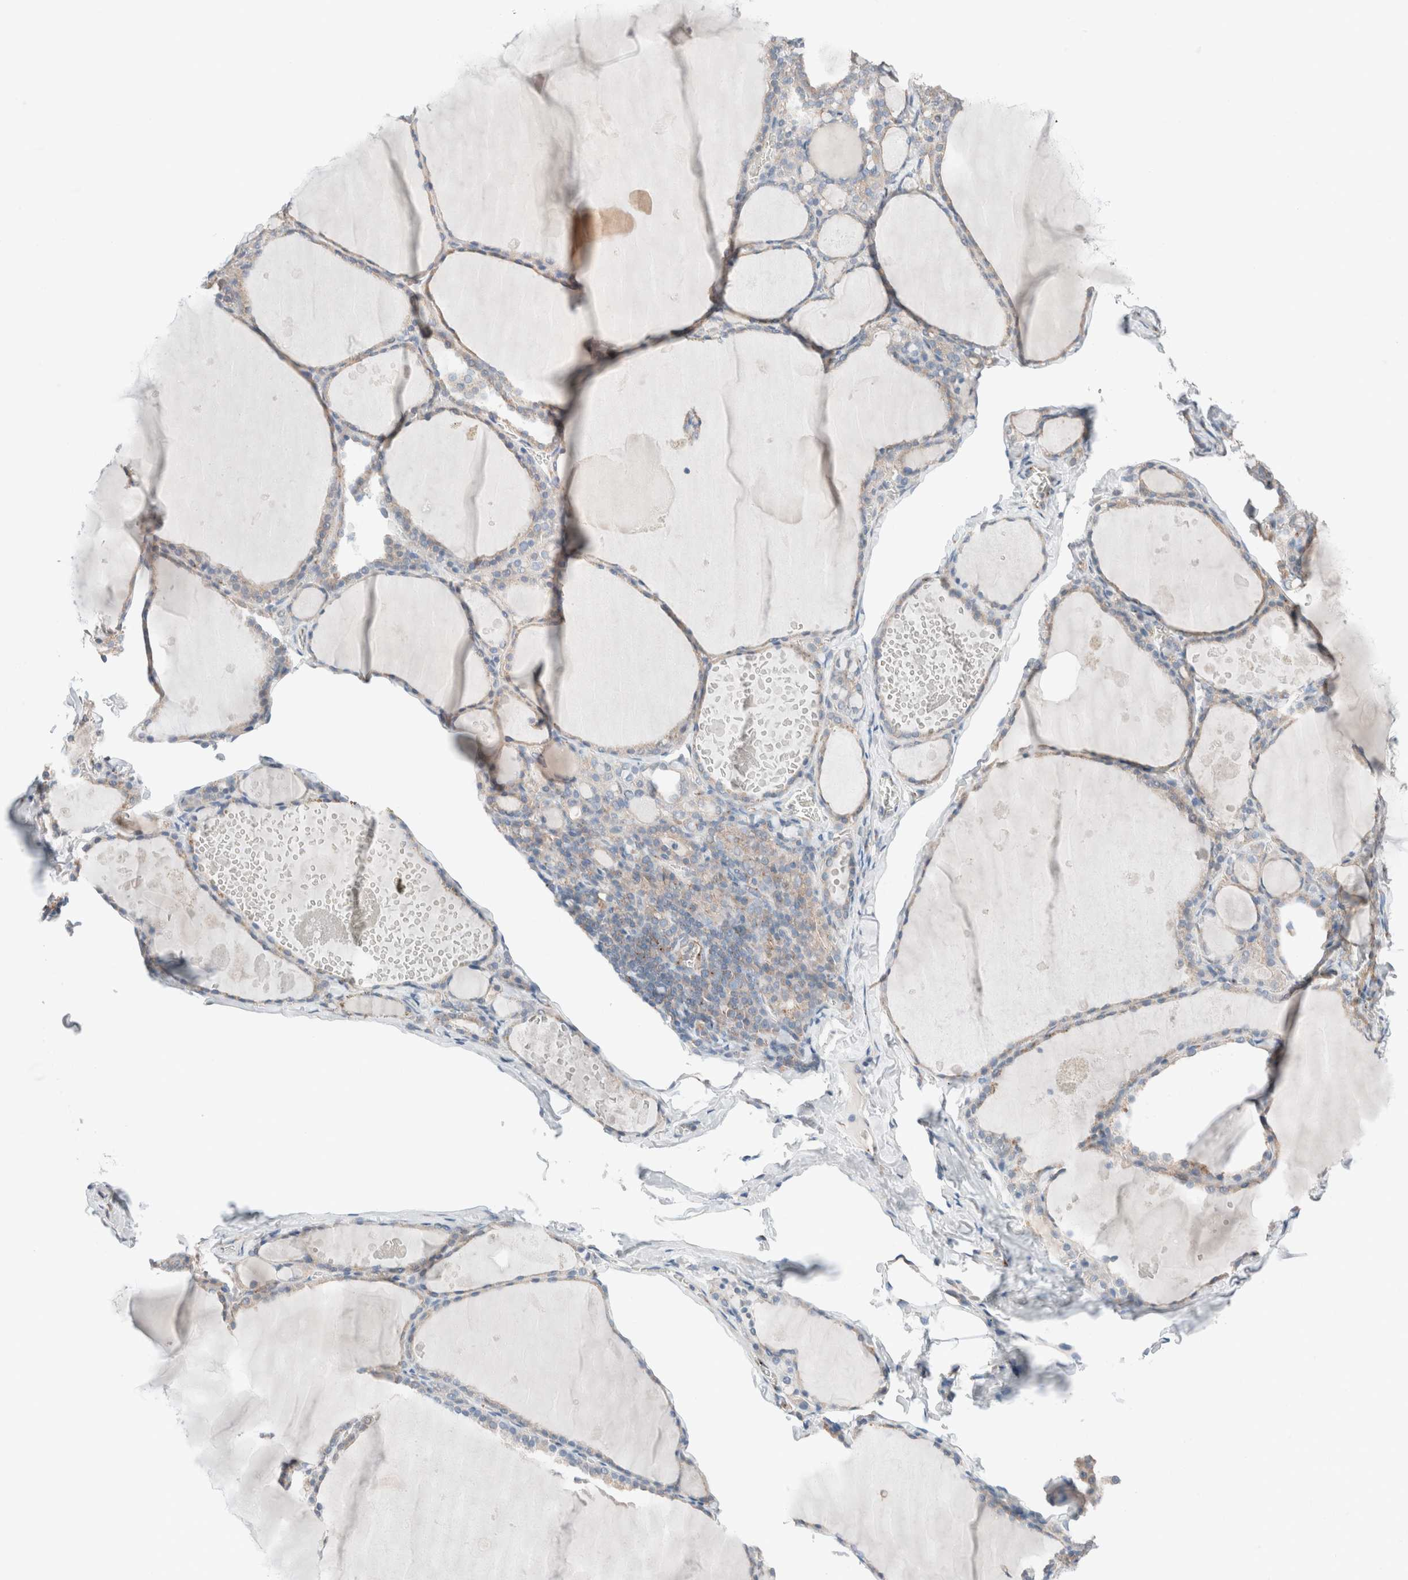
{"staining": {"intensity": "weak", "quantity": "<25%", "location": "cytoplasmic/membranous"}, "tissue": "thyroid gland", "cell_type": "Glandular cells", "image_type": "normal", "snomed": [{"axis": "morphology", "description": "Normal tissue, NOS"}, {"axis": "topography", "description": "Thyroid gland"}], "caption": "Thyroid gland was stained to show a protein in brown. There is no significant expression in glandular cells.", "gene": "CASC3", "patient": {"sex": "male", "age": 56}}